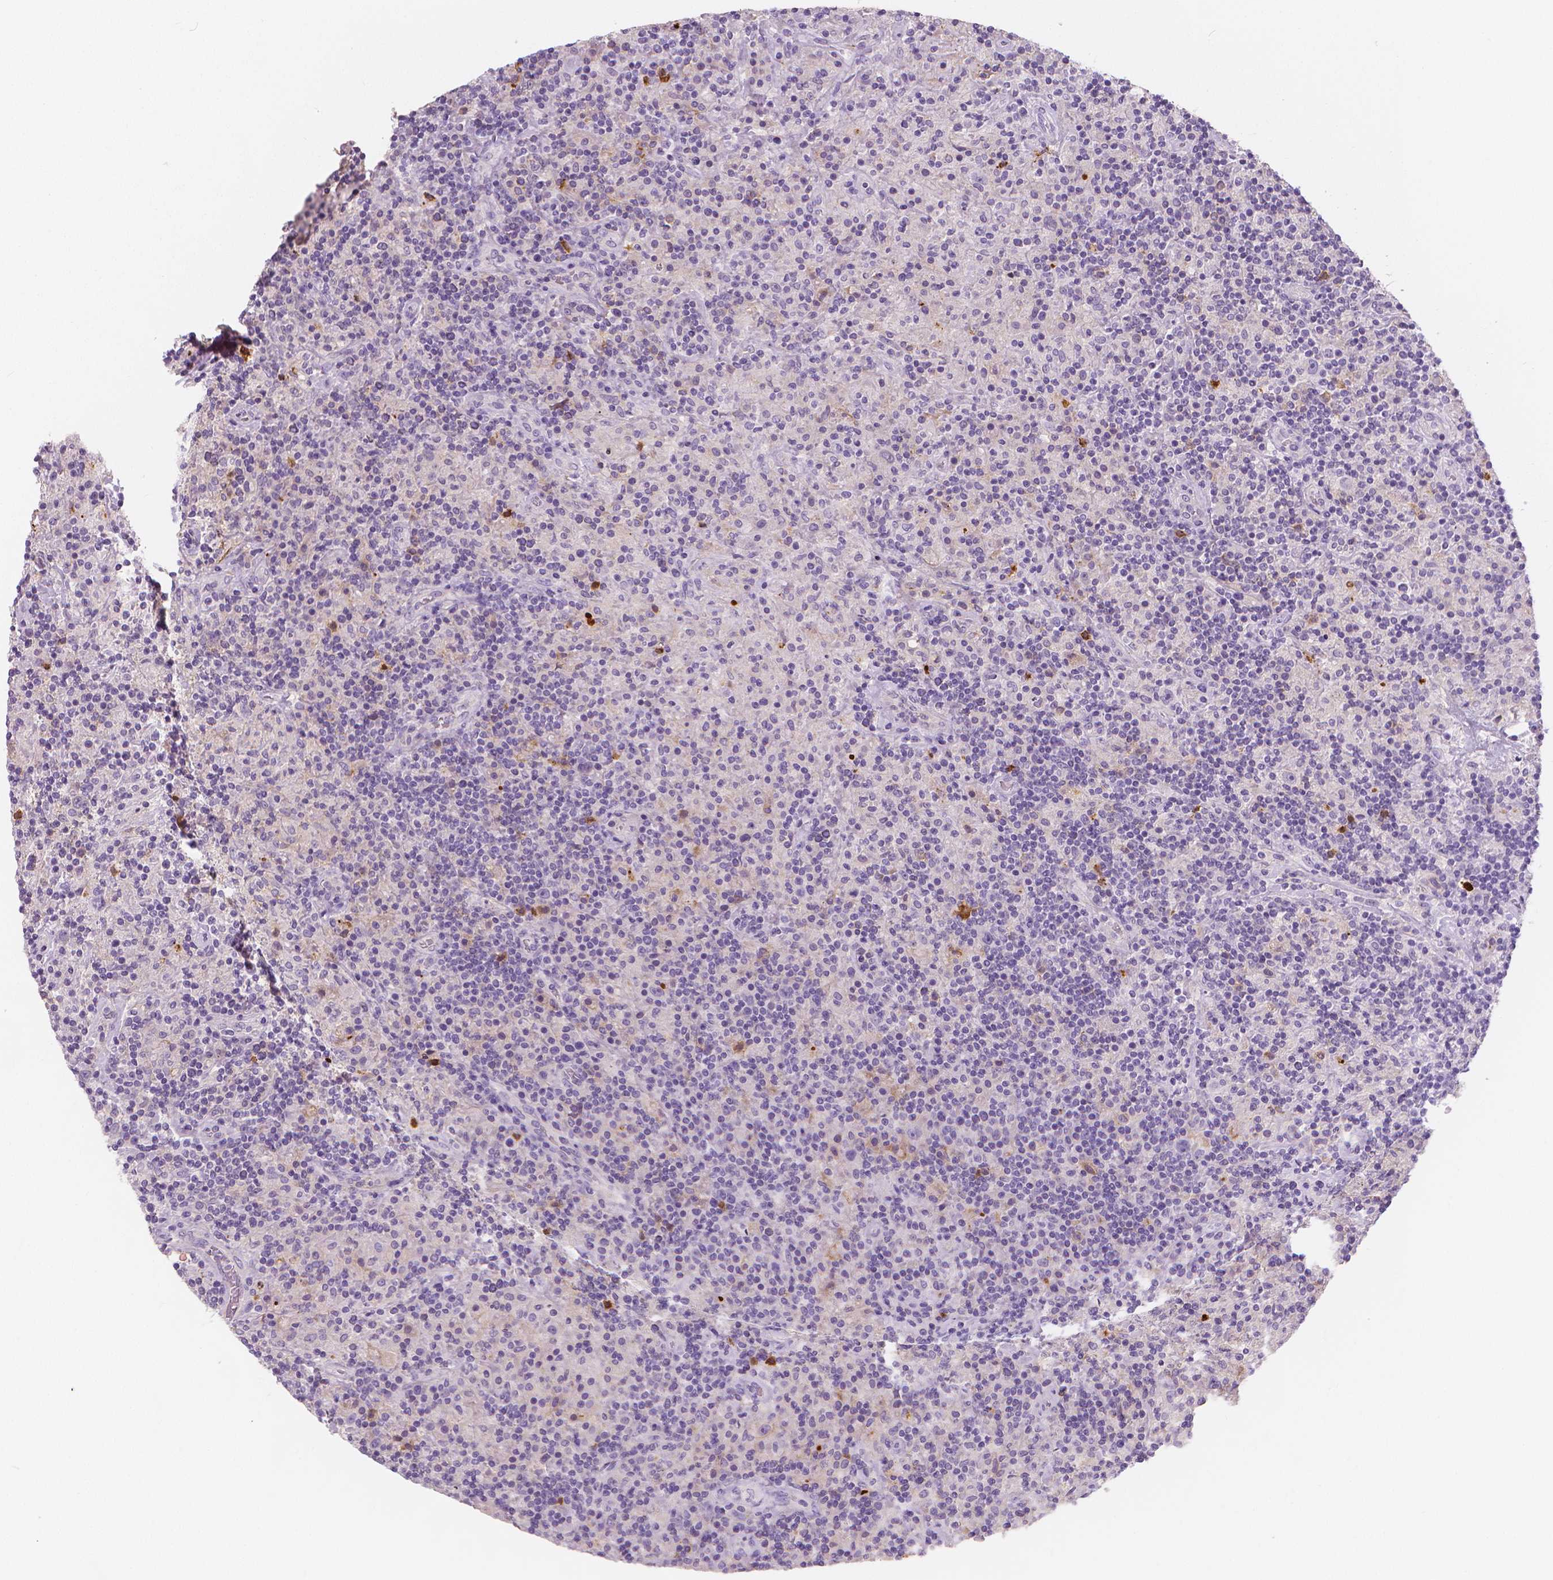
{"staining": {"intensity": "negative", "quantity": "none", "location": "none"}, "tissue": "lymphoma", "cell_type": "Tumor cells", "image_type": "cancer", "snomed": [{"axis": "morphology", "description": "Hodgkin's disease, NOS"}, {"axis": "topography", "description": "Lymph node"}], "caption": "Tumor cells show no significant expression in Hodgkin's disease.", "gene": "APOA4", "patient": {"sex": "male", "age": 70}}